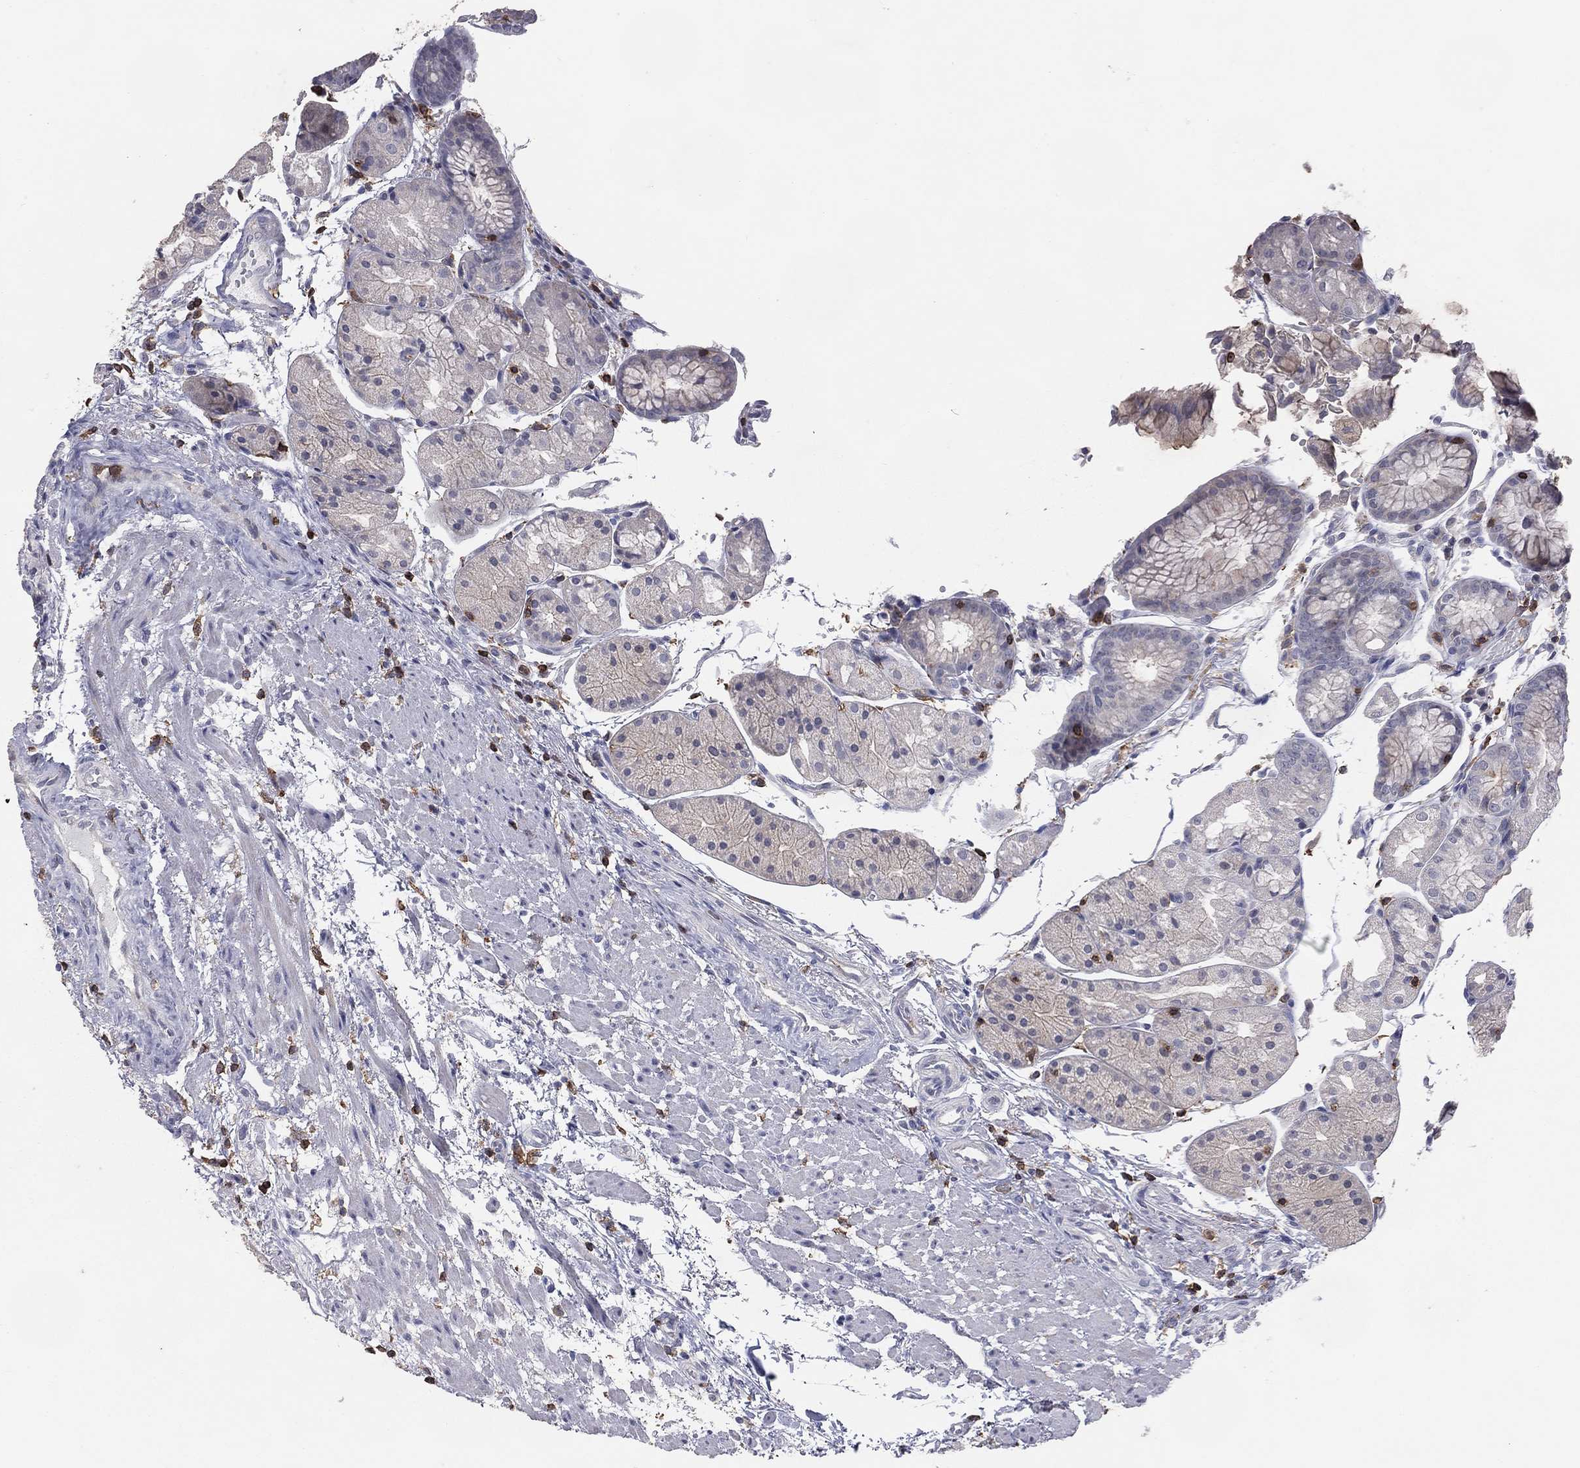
{"staining": {"intensity": "negative", "quantity": "none", "location": "none"}, "tissue": "stomach", "cell_type": "Glandular cells", "image_type": "normal", "snomed": [{"axis": "morphology", "description": "Normal tissue, NOS"}, {"axis": "topography", "description": "Stomach, upper"}], "caption": "The photomicrograph displays no staining of glandular cells in unremarkable stomach.", "gene": "PSTPIP1", "patient": {"sex": "male", "age": 72}}